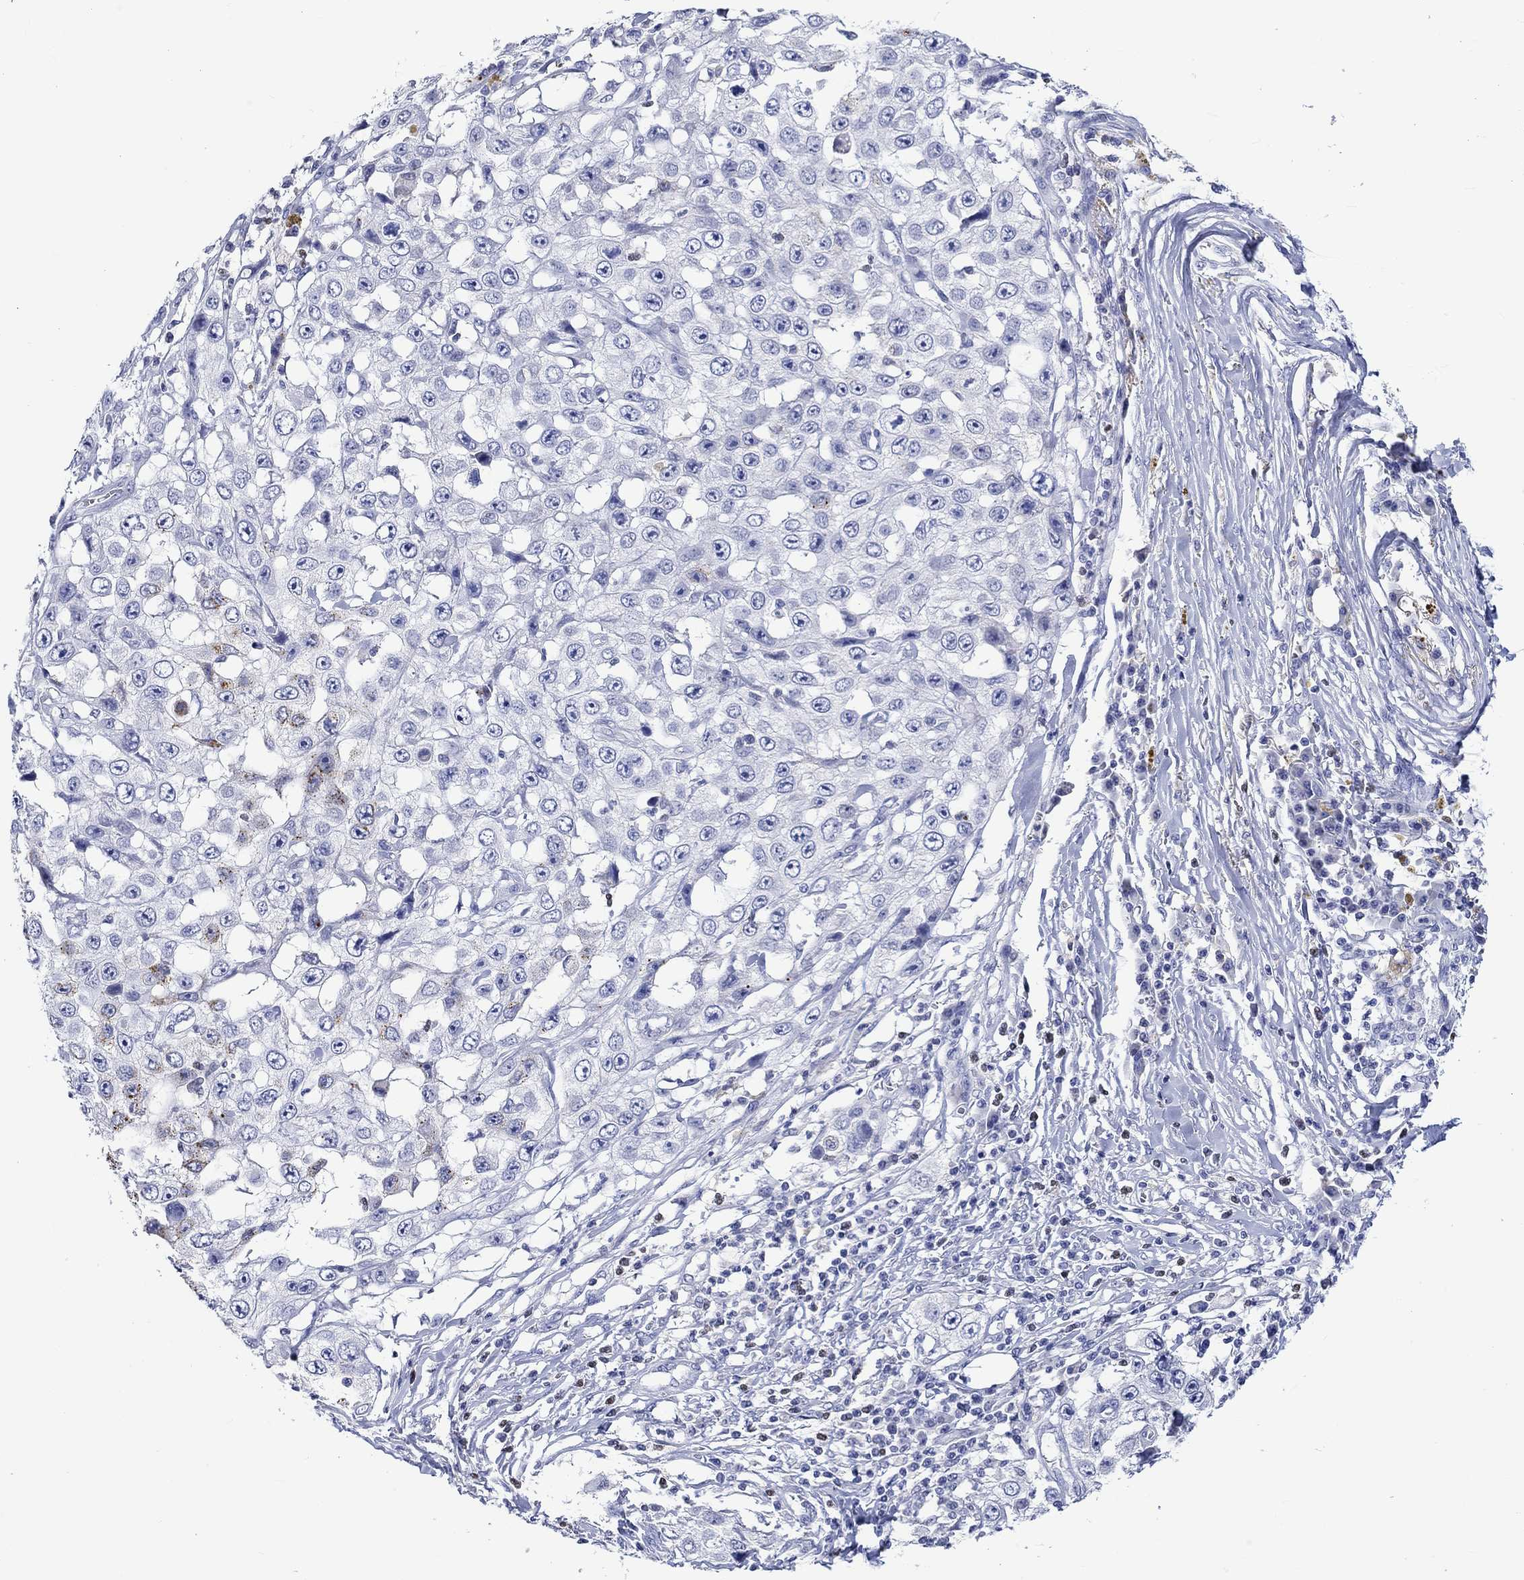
{"staining": {"intensity": "negative", "quantity": "none", "location": "none"}, "tissue": "skin cancer", "cell_type": "Tumor cells", "image_type": "cancer", "snomed": [{"axis": "morphology", "description": "Squamous cell carcinoma, NOS"}, {"axis": "topography", "description": "Skin"}], "caption": "The histopathology image demonstrates no staining of tumor cells in skin squamous cell carcinoma.", "gene": "KLHL35", "patient": {"sex": "male", "age": 82}}